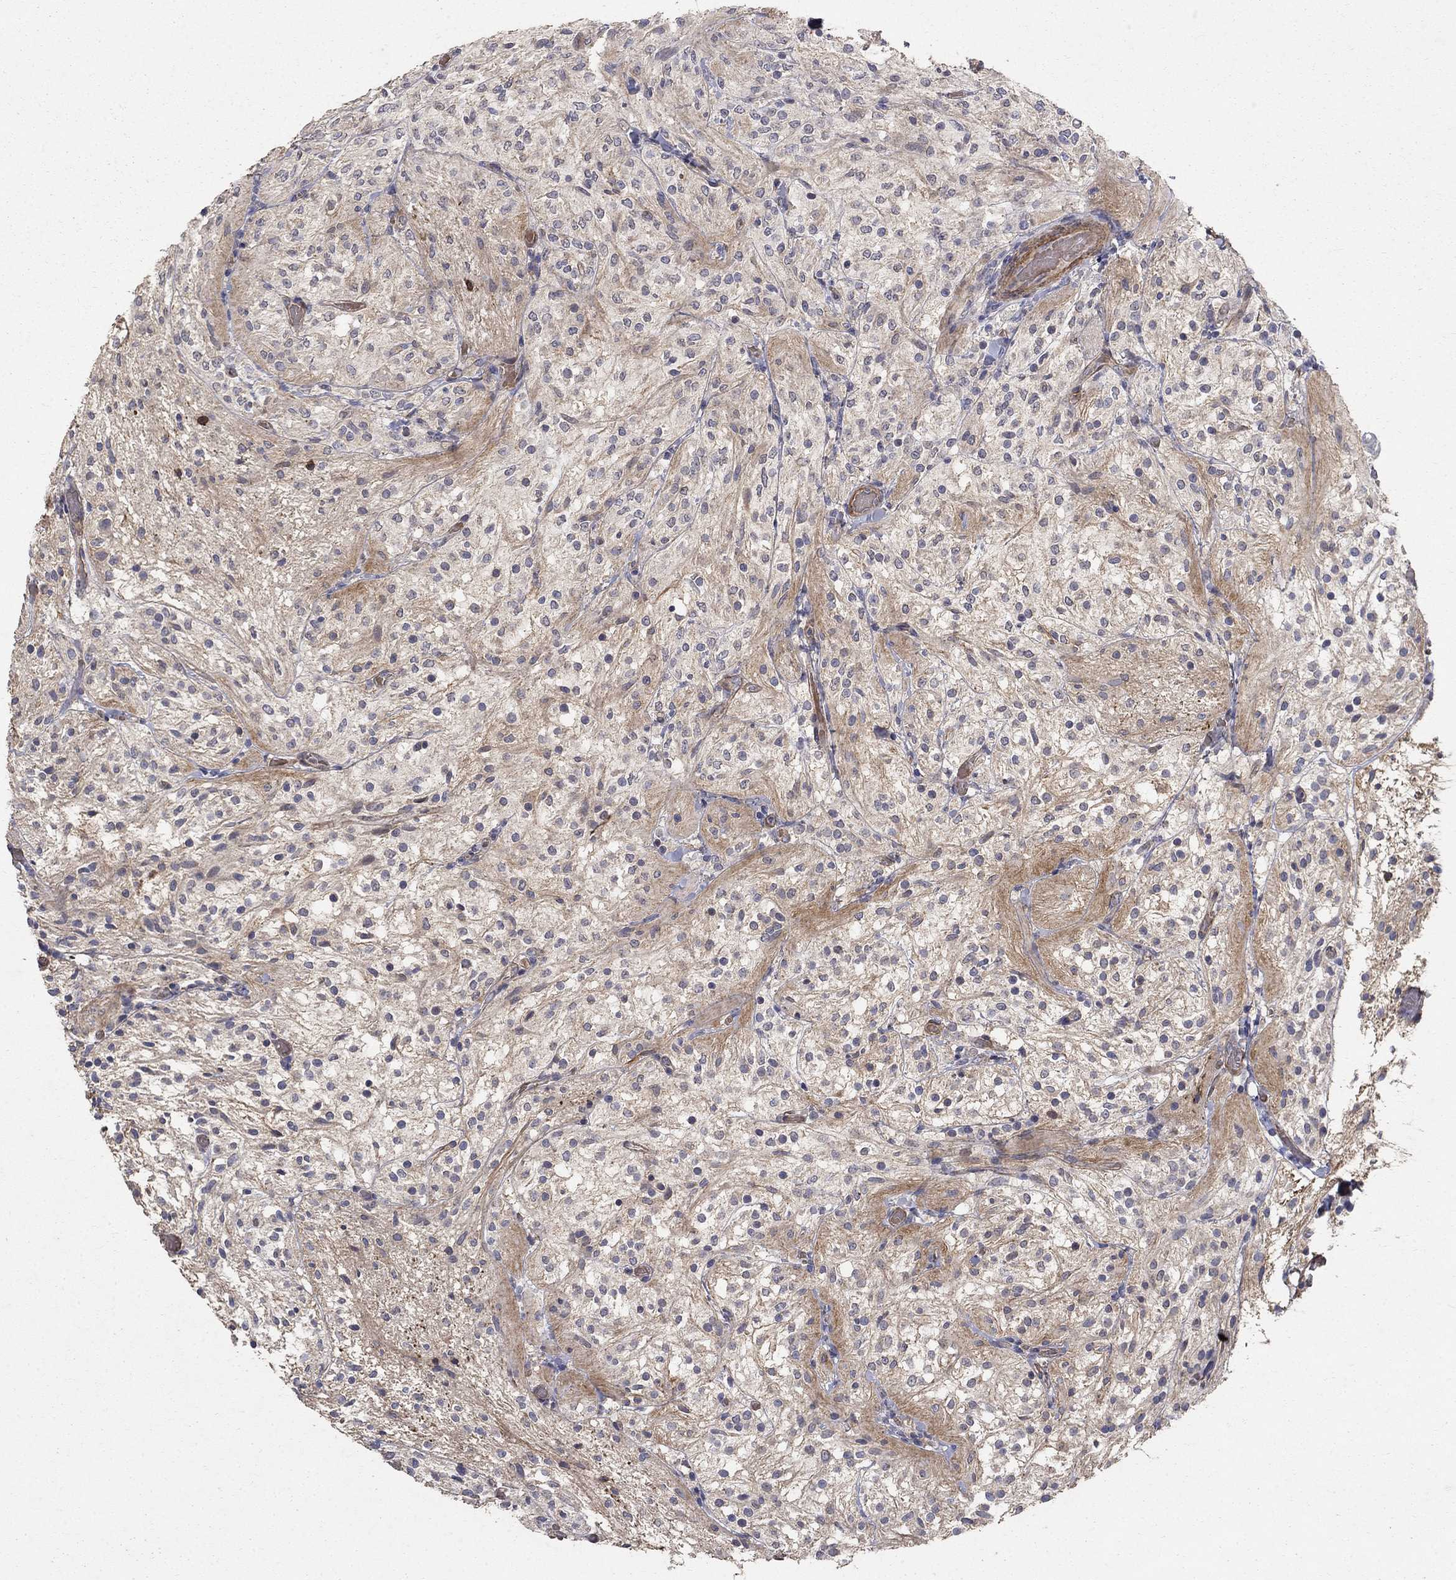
{"staining": {"intensity": "negative", "quantity": "none", "location": "none"}, "tissue": "glioma", "cell_type": "Tumor cells", "image_type": "cancer", "snomed": [{"axis": "morphology", "description": "Glioma, malignant, Low grade"}, {"axis": "topography", "description": "Brain"}], "caption": "Immunohistochemical staining of malignant low-grade glioma shows no significant positivity in tumor cells. (Brightfield microscopy of DAB IHC at high magnification).", "gene": "MPP2", "patient": {"sex": "male", "age": 3}}